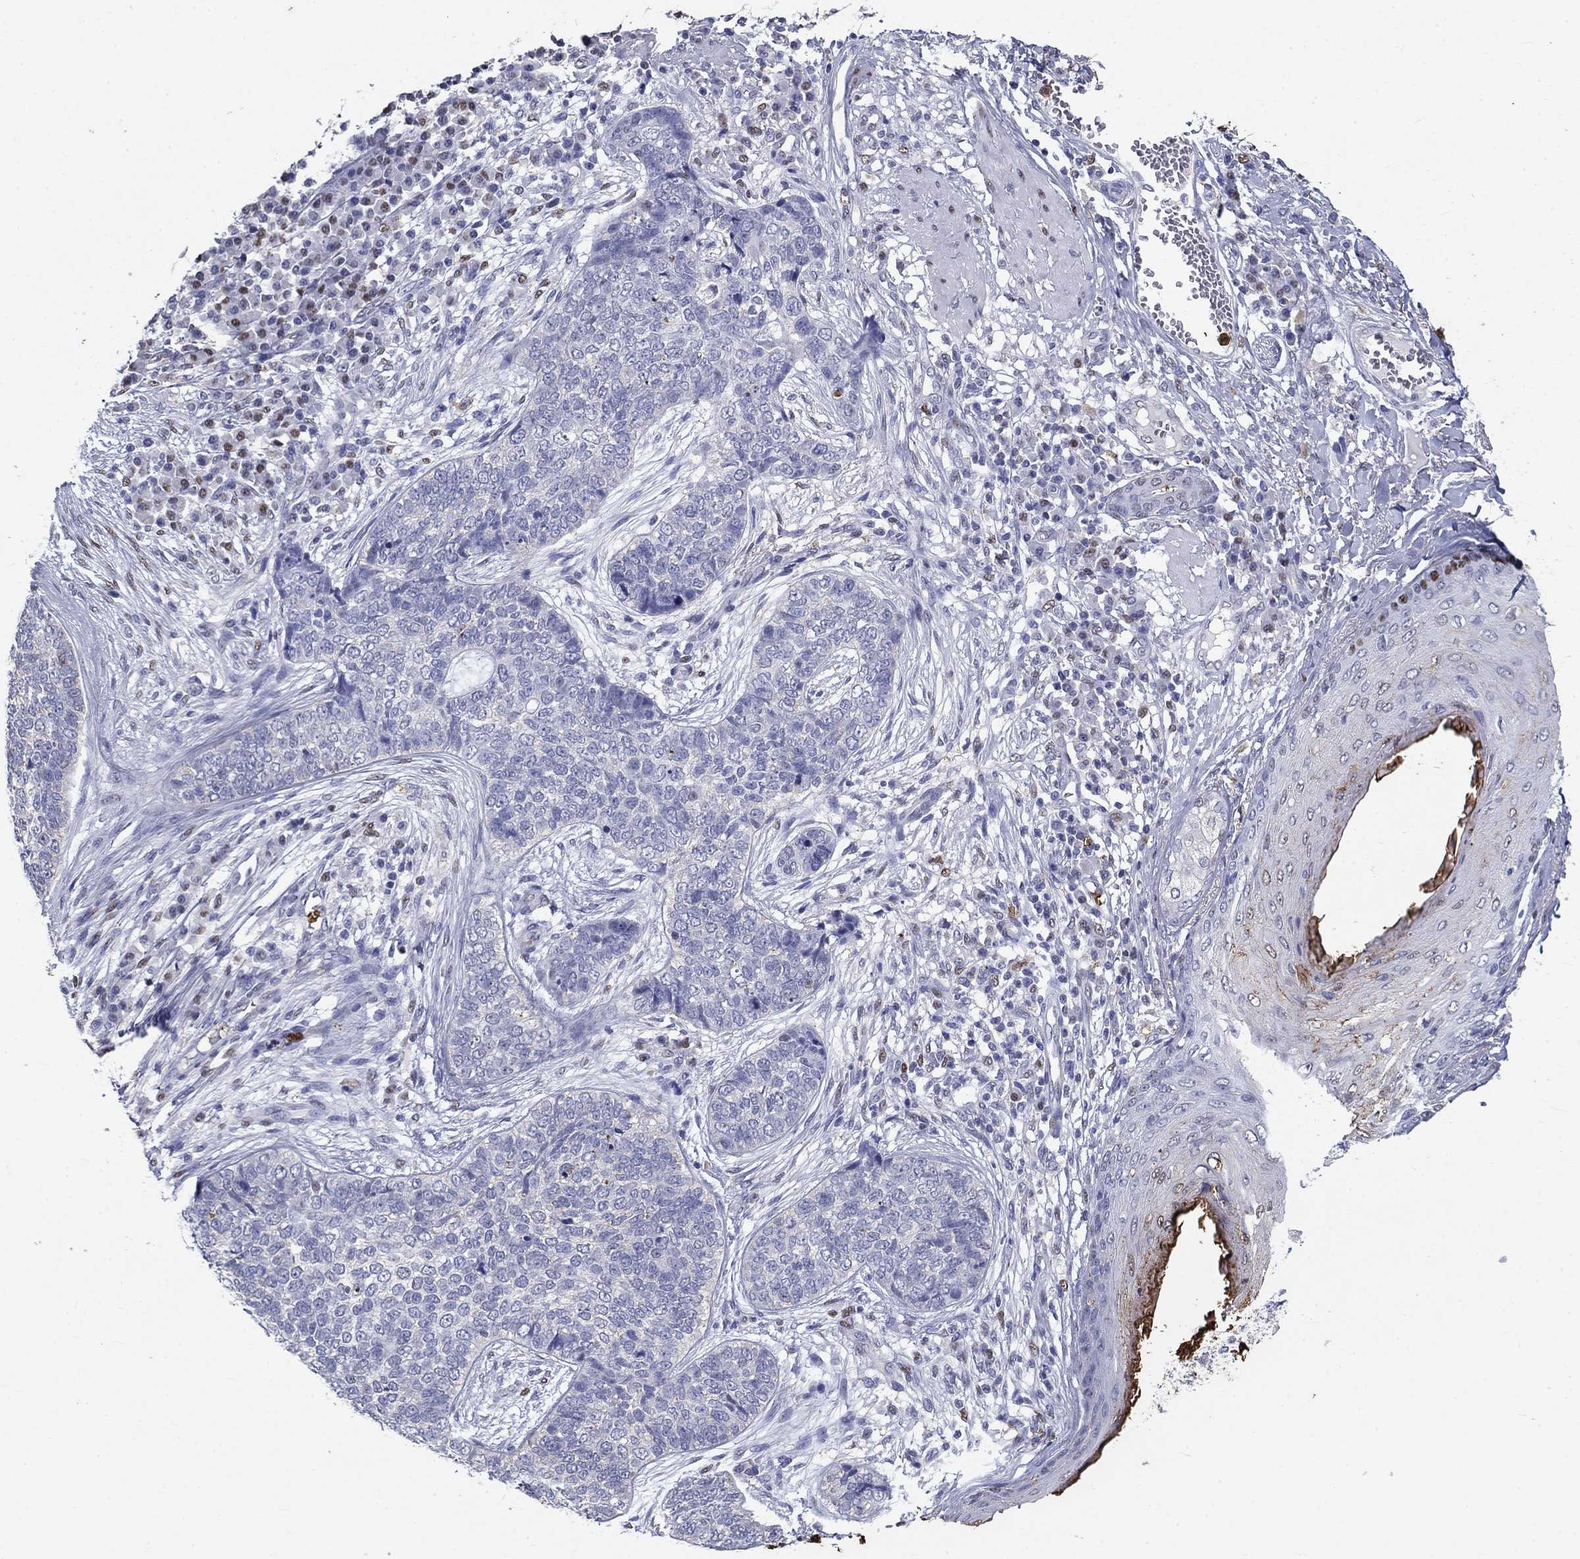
{"staining": {"intensity": "negative", "quantity": "none", "location": "none"}, "tissue": "skin cancer", "cell_type": "Tumor cells", "image_type": "cancer", "snomed": [{"axis": "morphology", "description": "Basal cell carcinoma"}, {"axis": "topography", "description": "Skin"}], "caption": "Immunohistochemical staining of human basal cell carcinoma (skin) shows no significant expression in tumor cells.", "gene": "IGSF8", "patient": {"sex": "female", "age": 69}}